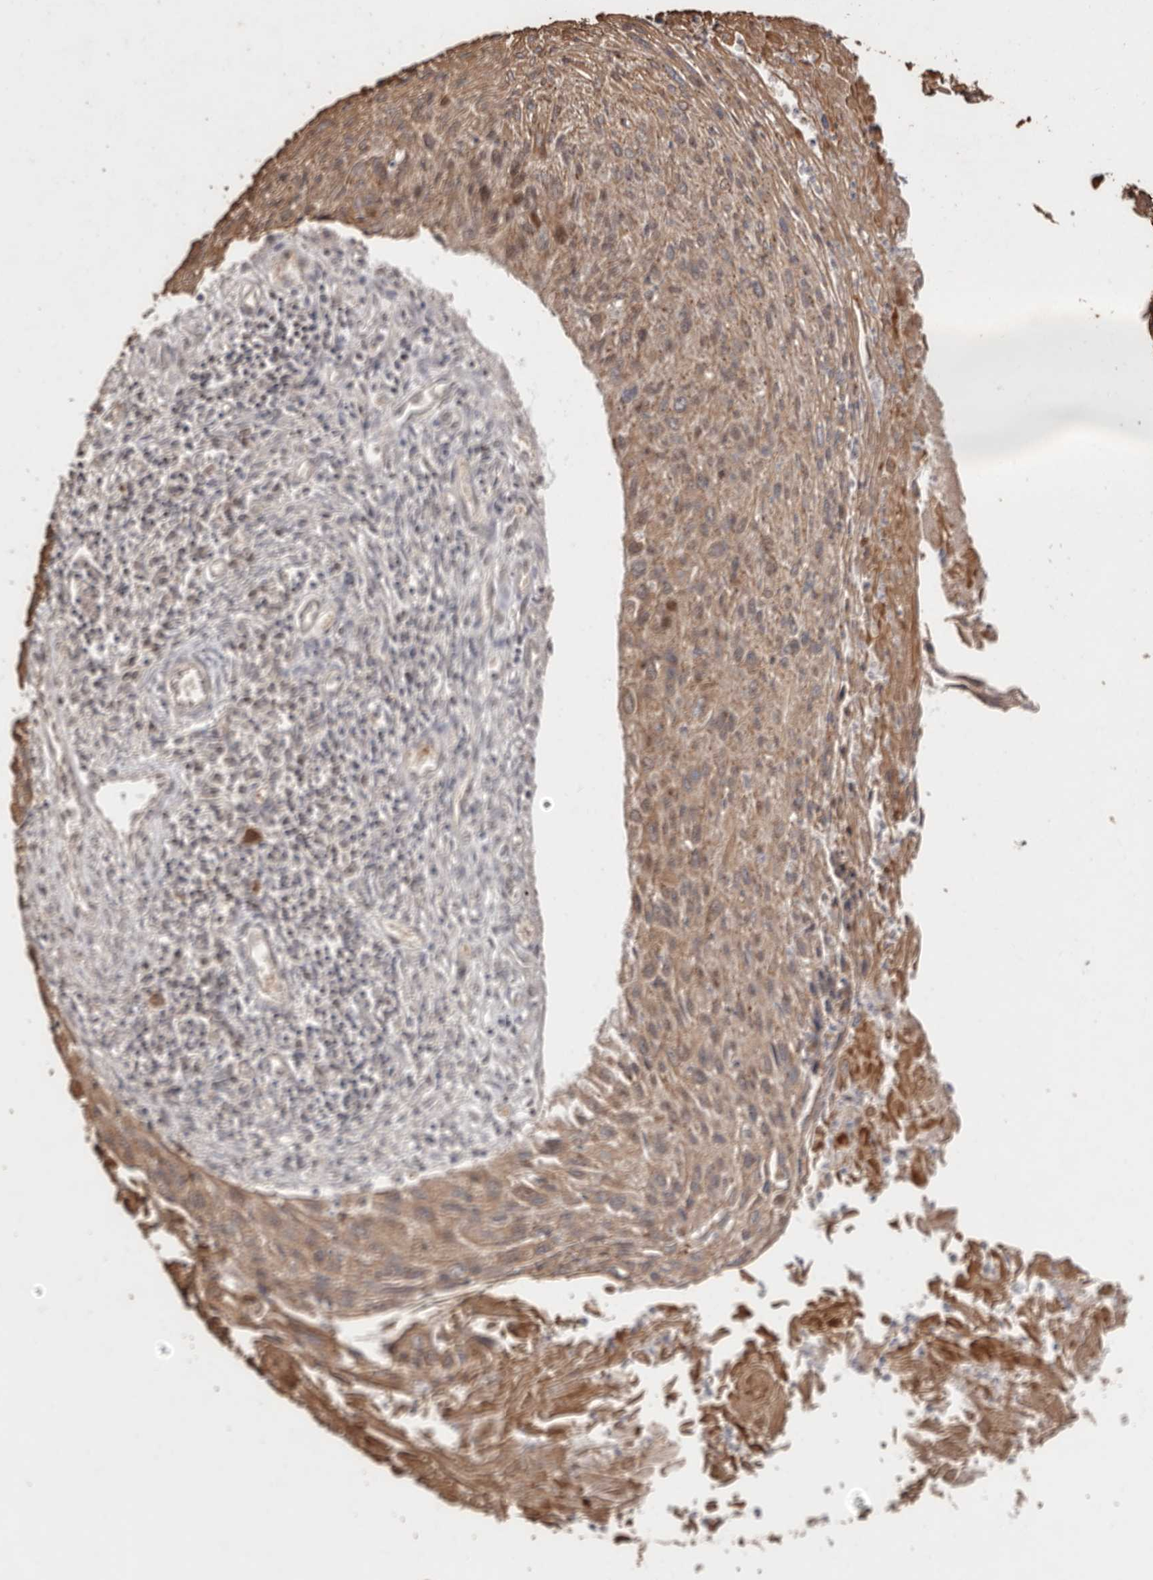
{"staining": {"intensity": "moderate", "quantity": ">75%", "location": "cytoplasmic/membranous"}, "tissue": "cervical cancer", "cell_type": "Tumor cells", "image_type": "cancer", "snomed": [{"axis": "morphology", "description": "Squamous cell carcinoma, NOS"}, {"axis": "topography", "description": "Cervix"}], "caption": "Protein staining by immunohistochemistry (IHC) demonstrates moderate cytoplasmic/membranous expression in approximately >75% of tumor cells in cervical cancer (squamous cell carcinoma).", "gene": "GRAMD2A", "patient": {"sex": "female", "age": 51}}